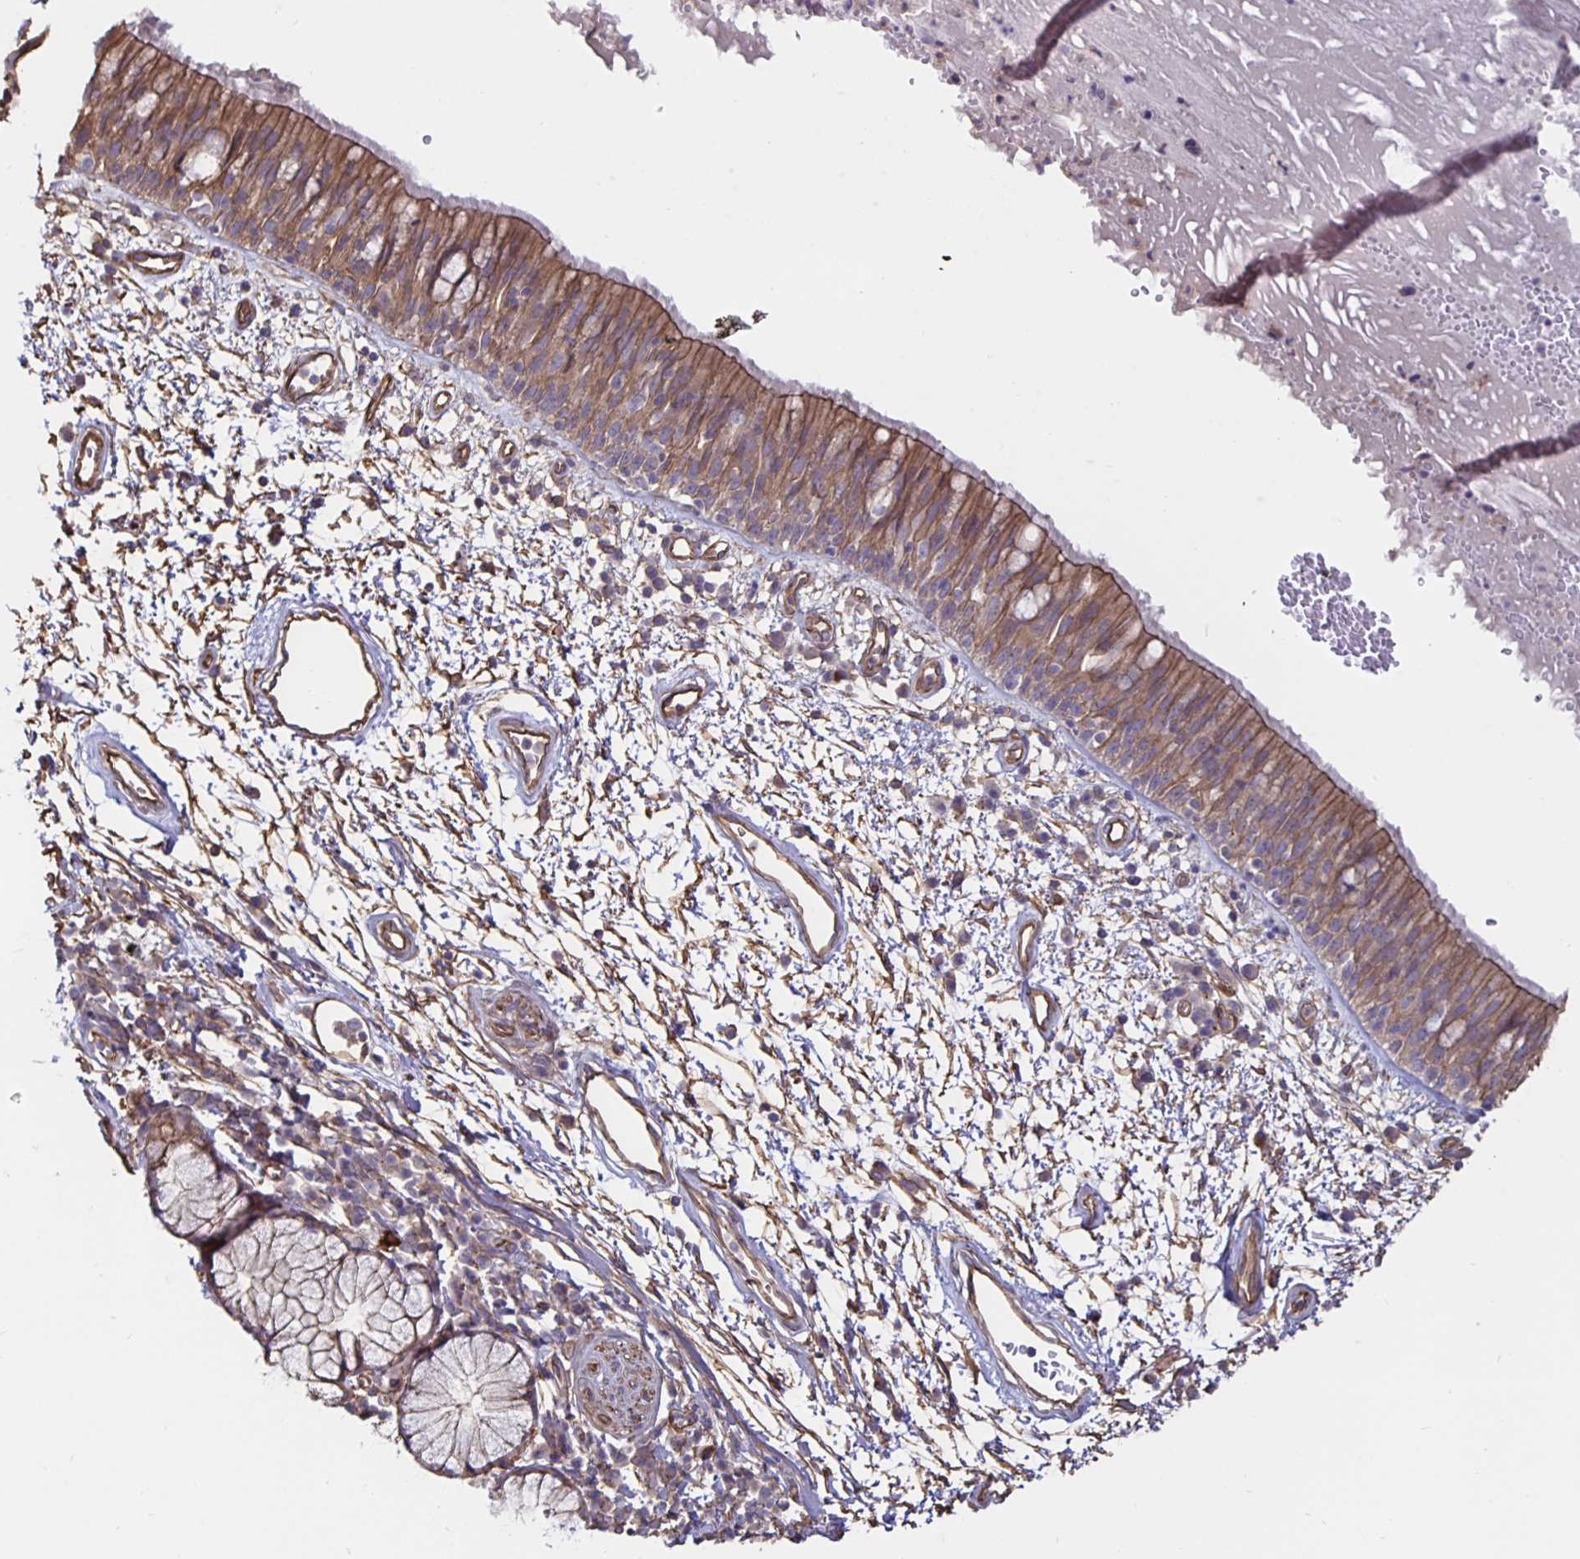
{"staining": {"intensity": "moderate", "quantity": "25%-75%", "location": "cytoplasmic/membranous"}, "tissue": "bronchus", "cell_type": "Respiratory epithelial cells", "image_type": "normal", "snomed": [{"axis": "morphology", "description": "Normal tissue, NOS"}, {"axis": "morphology", "description": "Squamous cell carcinoma, NOS"}, {"axis": "topography", "description": "Cartilage tissue"}, {"axis": "topography", "description": "Bronchus"}, {"axis": "topography", "description": "Lung"}], "caption": "Protein positivity by immunohistochemistry (IHC) demonstrates moderate cytoplasmic/membranous expression in approximately 25%-75% of respiratory epithelial cells in benign bronchus.", "gene": "ARHGEF39", "patient": {"sex": "male", "age": 66}}